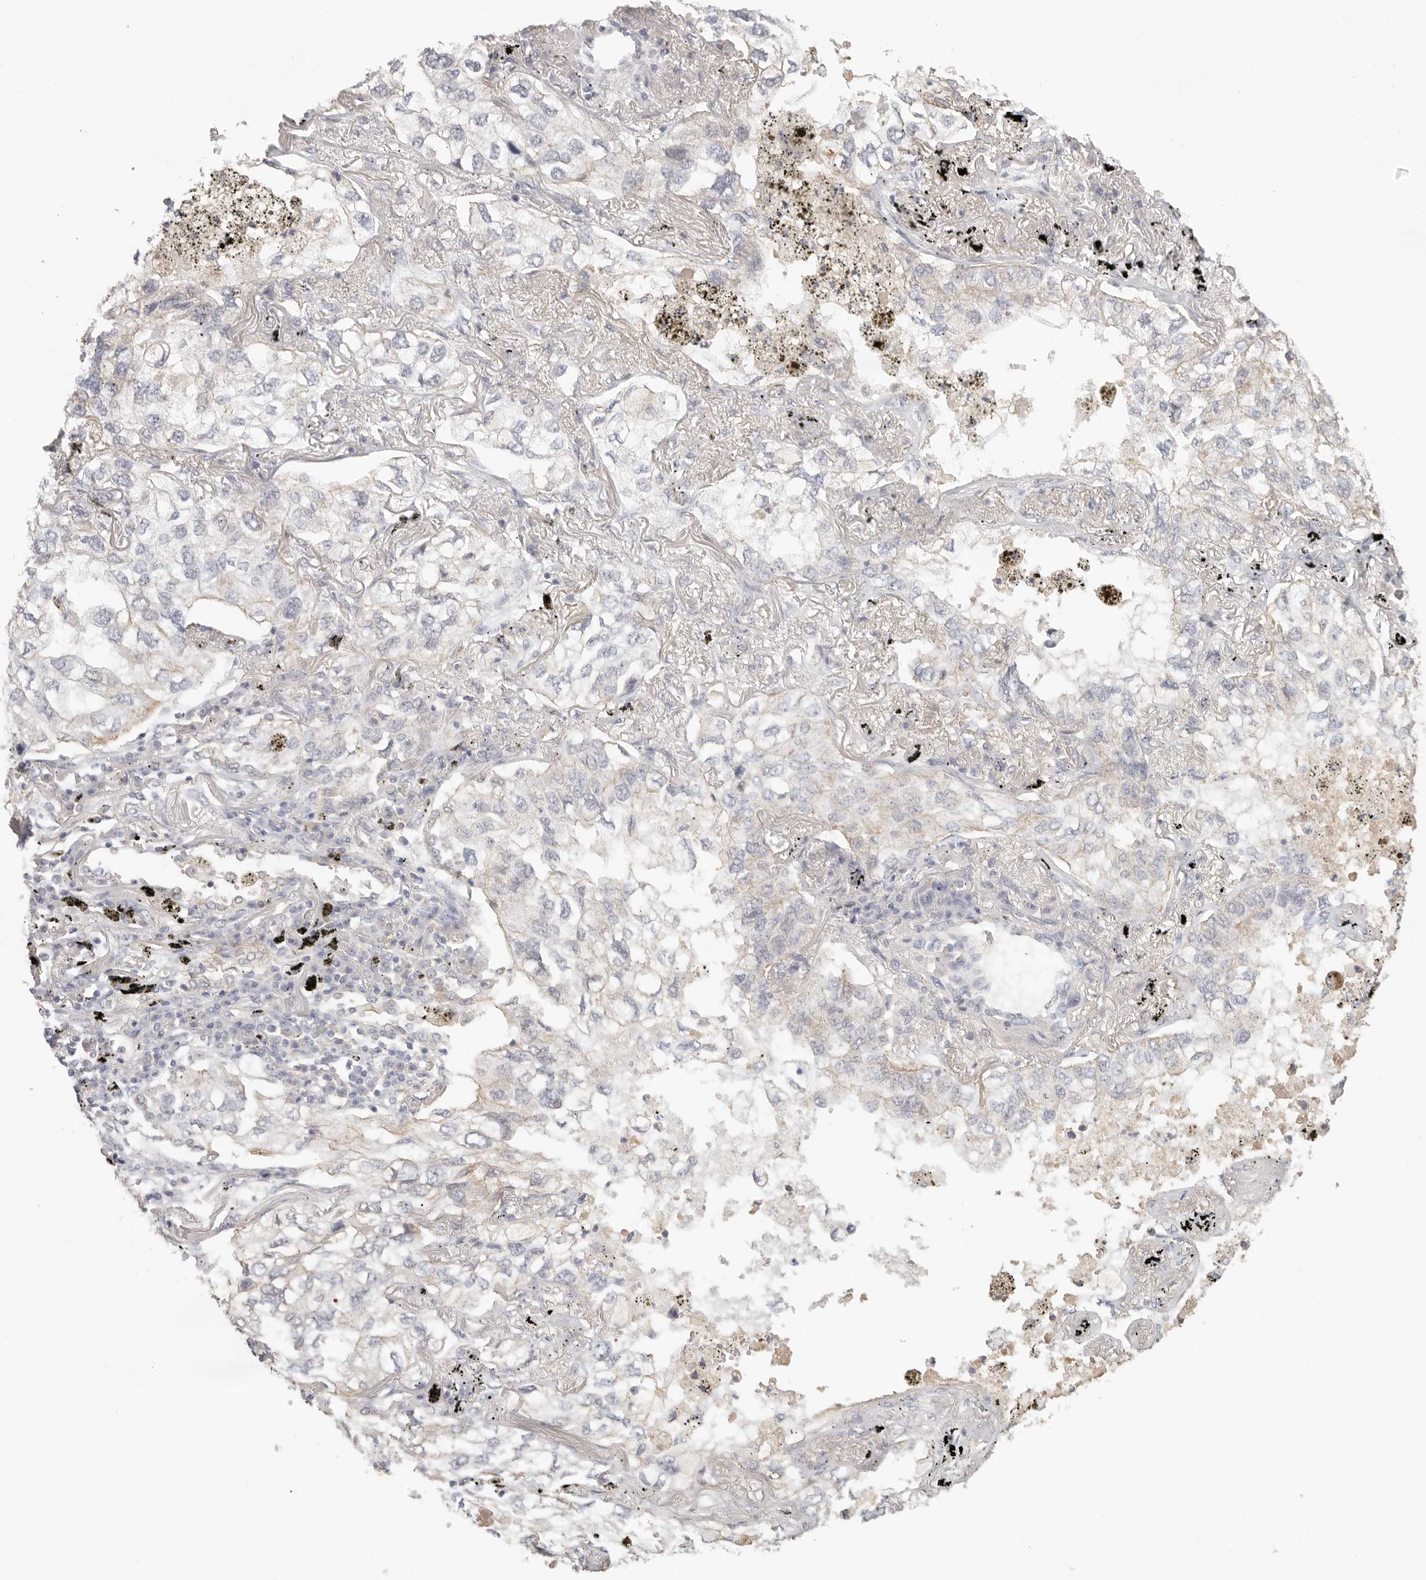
{"staining": {"intensity": "negative", "quantity": "none", "location": "none"}, "tissue": "lung cancer", "cell_type": "Tumor cells", "image_type": "cancer", "snomed": [{"axis": "morphology", "description": "Adenocarcinoma, NOS"}, {"axis": "topography", "description": "Lung"}], "caption": "This is an IHC image of lung cancer. There is no staining in tumor cells.", "gene": "ANXA9", "patient": {"sex": "male", "age": 65}}